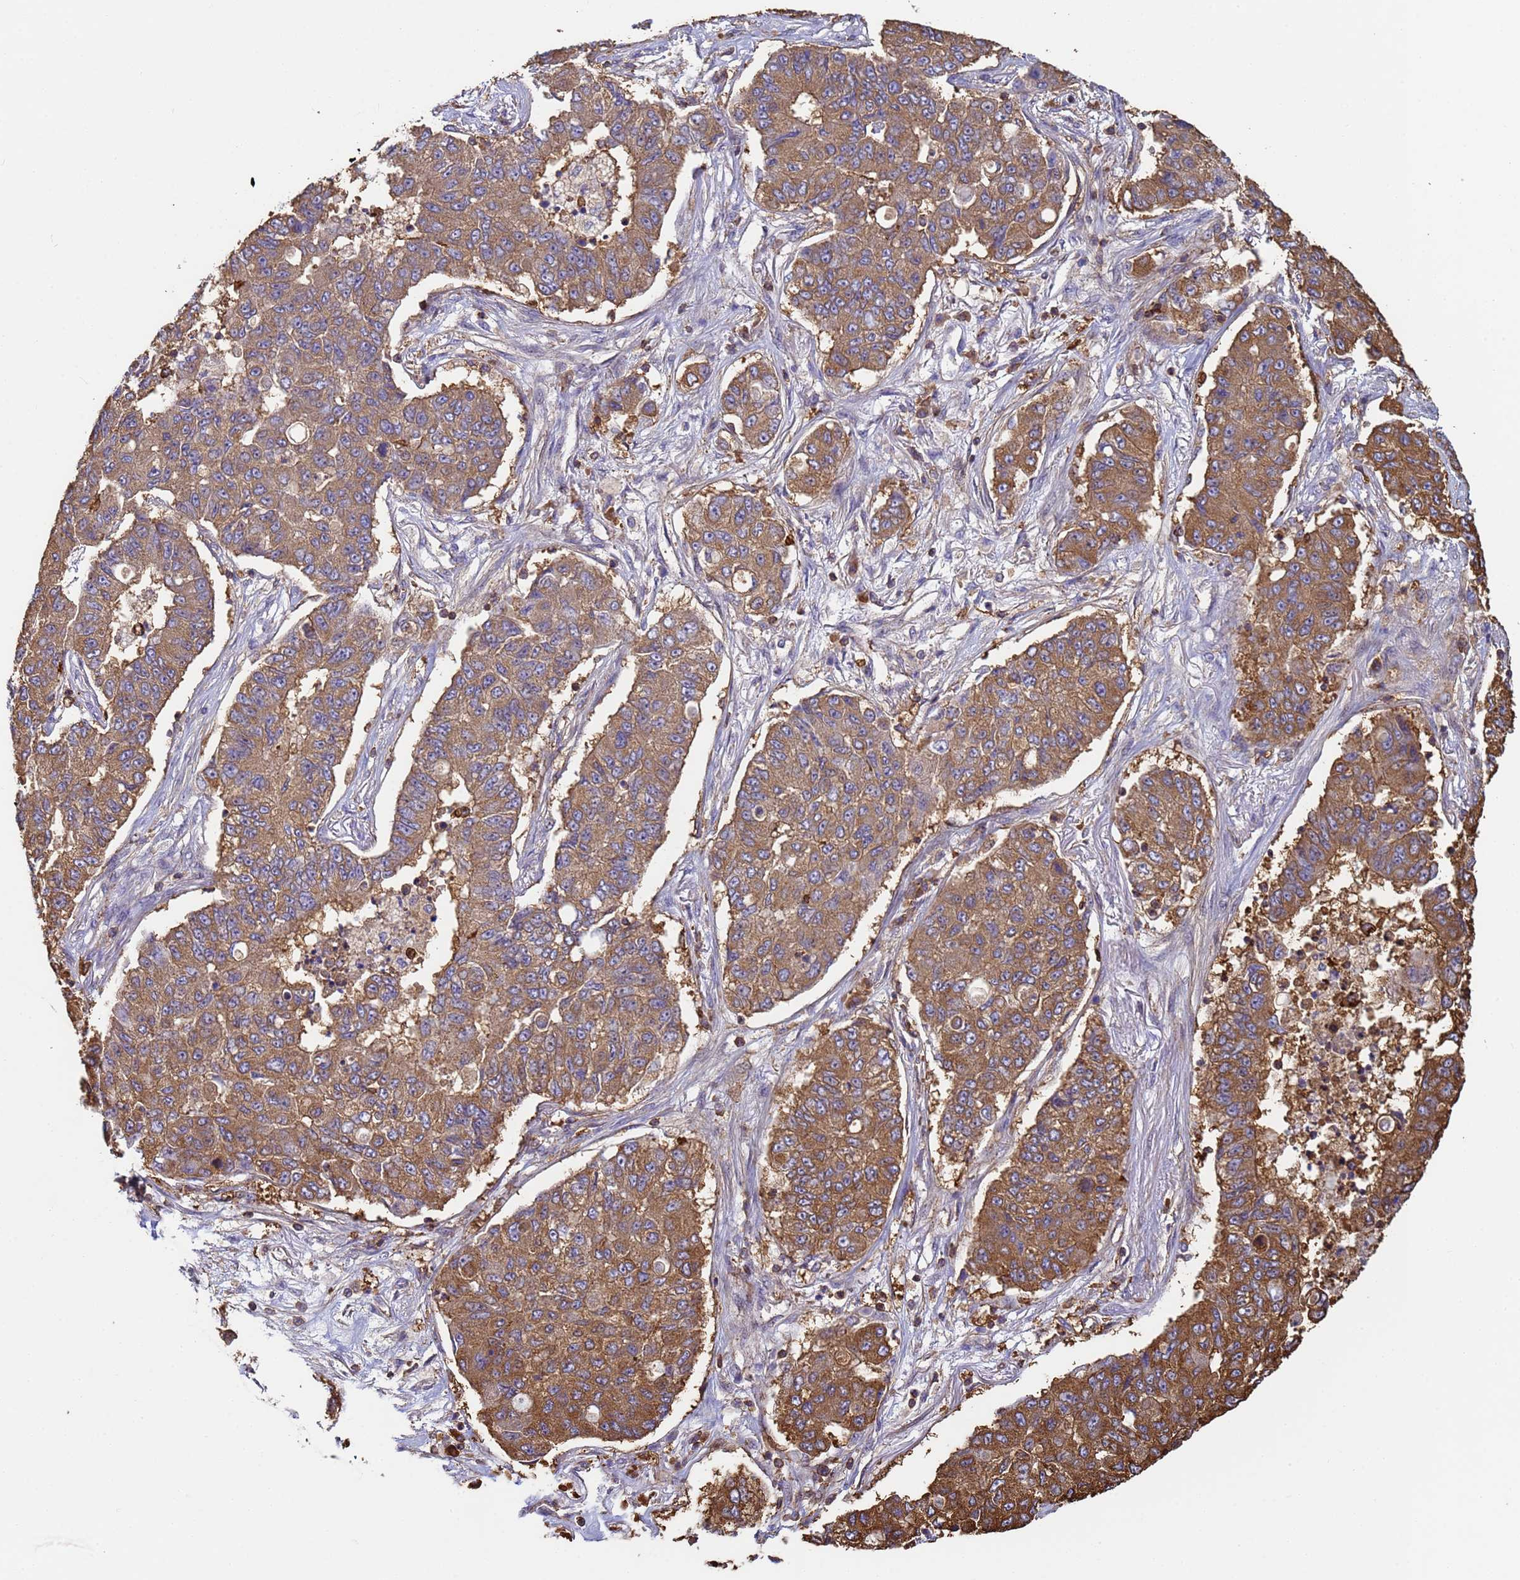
{"staining": {"intensity": "strong", "quantity": ">75%", "location": "cytoplasmic/membranous"}, "tissue": "lung cancer", "cell_type": "Tumor cells", "image_type": "cancer", "snomed": [{"axis": "morphology", "description": "Squamous cell carcinoma, NOS"}, {"axis": "topography", "description": "Lung"}], "caption": "This micrograph exhibits lung cancer (squamous cell carcinoma) stained with immunohistochemistry (IHC) to label a protein in brown. The cytoplasmic/membranous of tumor cells show strong positivity for the protein. Nuclei are counter-stained blue.", "gene": "ZNG1B", "patient": {"sex": "male", "age": 74}}